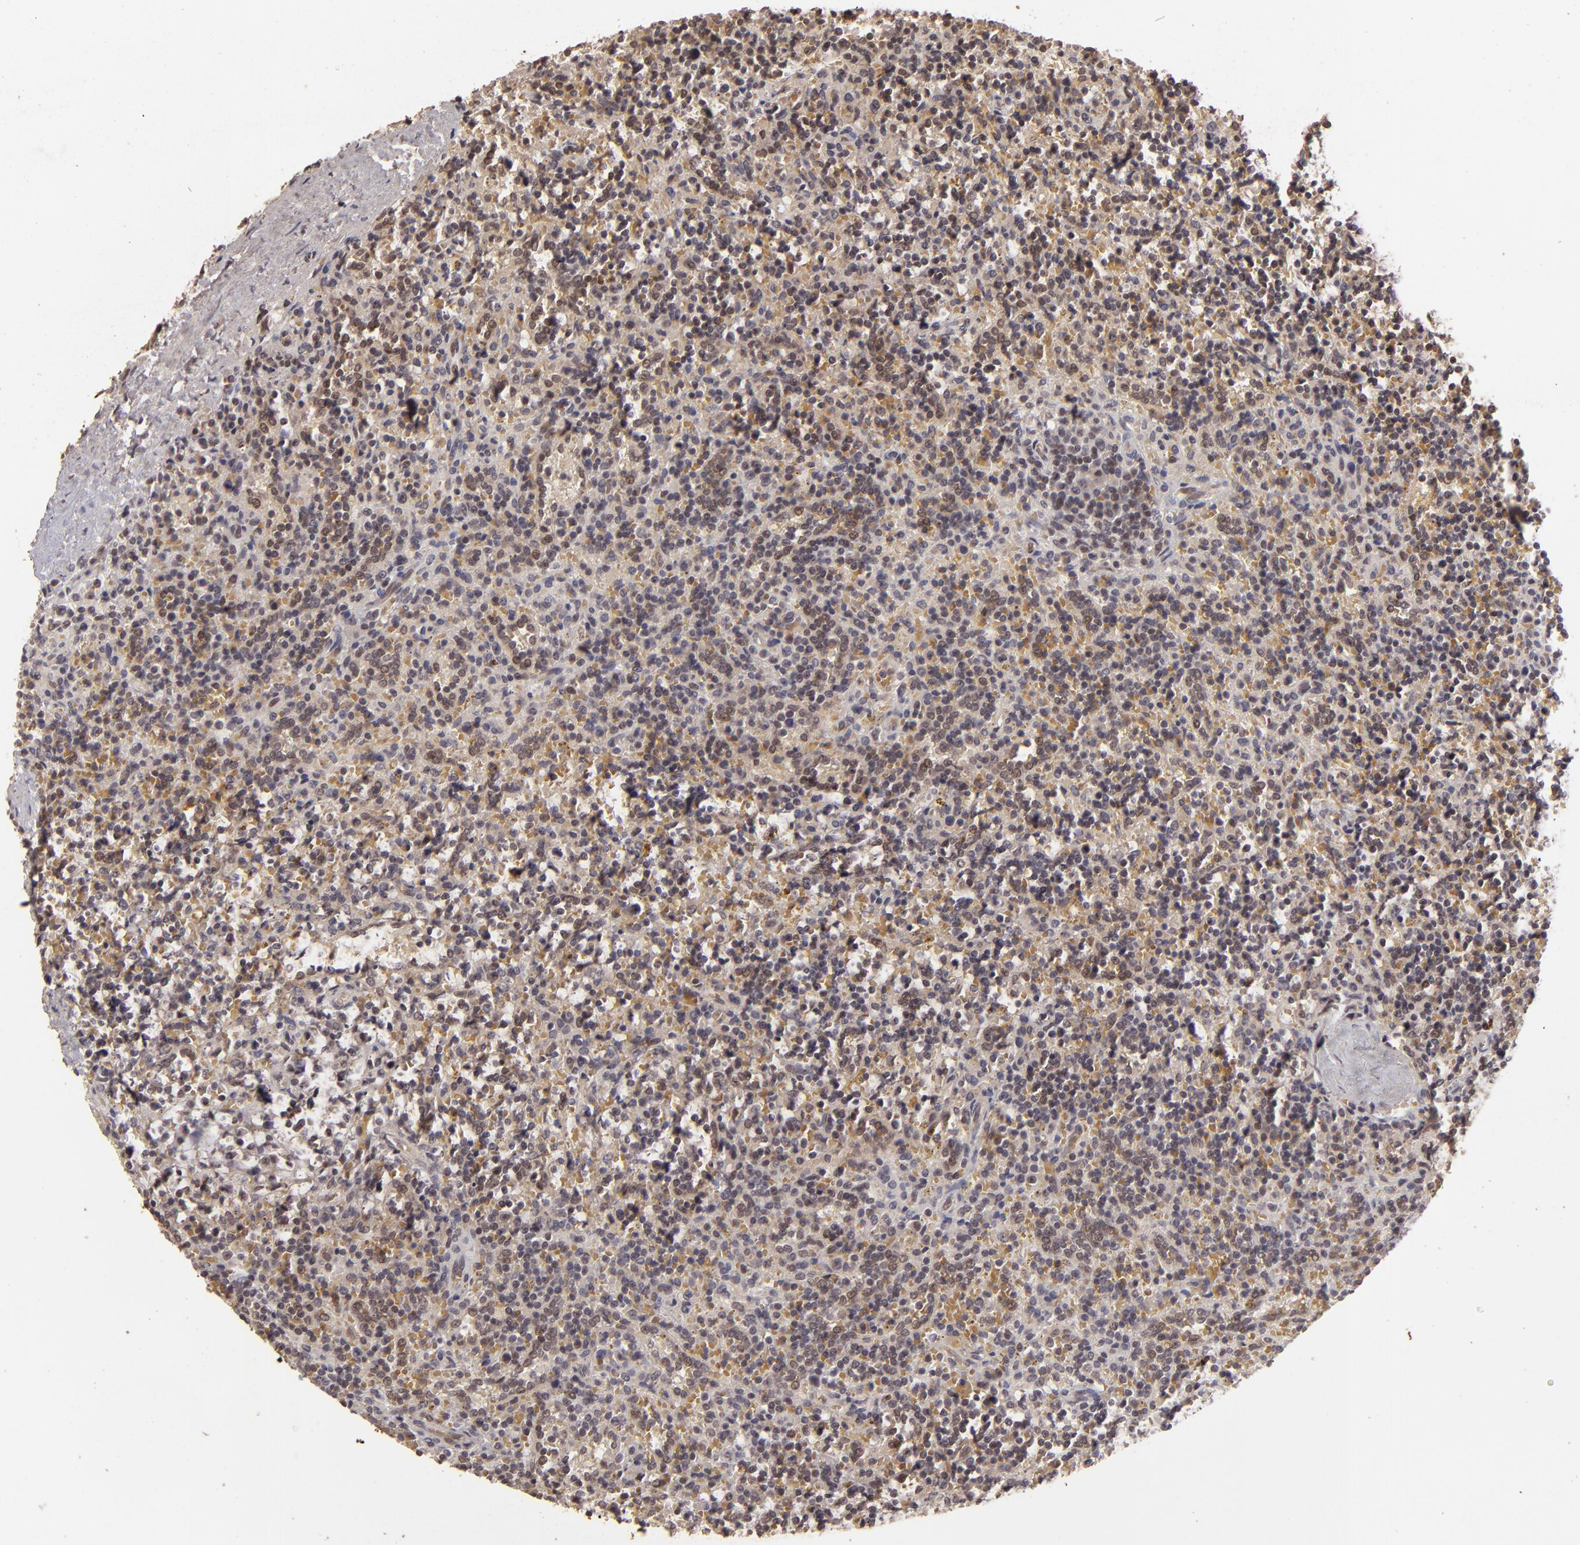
{"staining": {"intensity": "weak", "quantity": "<25%", "location": "cytoplasmic/membranous"}, "tissue": "lymphoma", "cell_type": "Tumor cells", "image_type": "cancer", "snomed": [{"axis": "morphology", "description": "Malignant lymphoma, non-Hodgkin's type, Low grade"}, {"axis": "topography", "description": "Spleen"}], "caption": "A high-resolution micrograph shows immunohistochemistry staining of malignant lymphoma, non-Hodgkin's type (low-grade), which exhibits no significant positivity in tumor cells.", "gene": "DFFA", "patient": {"sex": "male", "age": 67}}